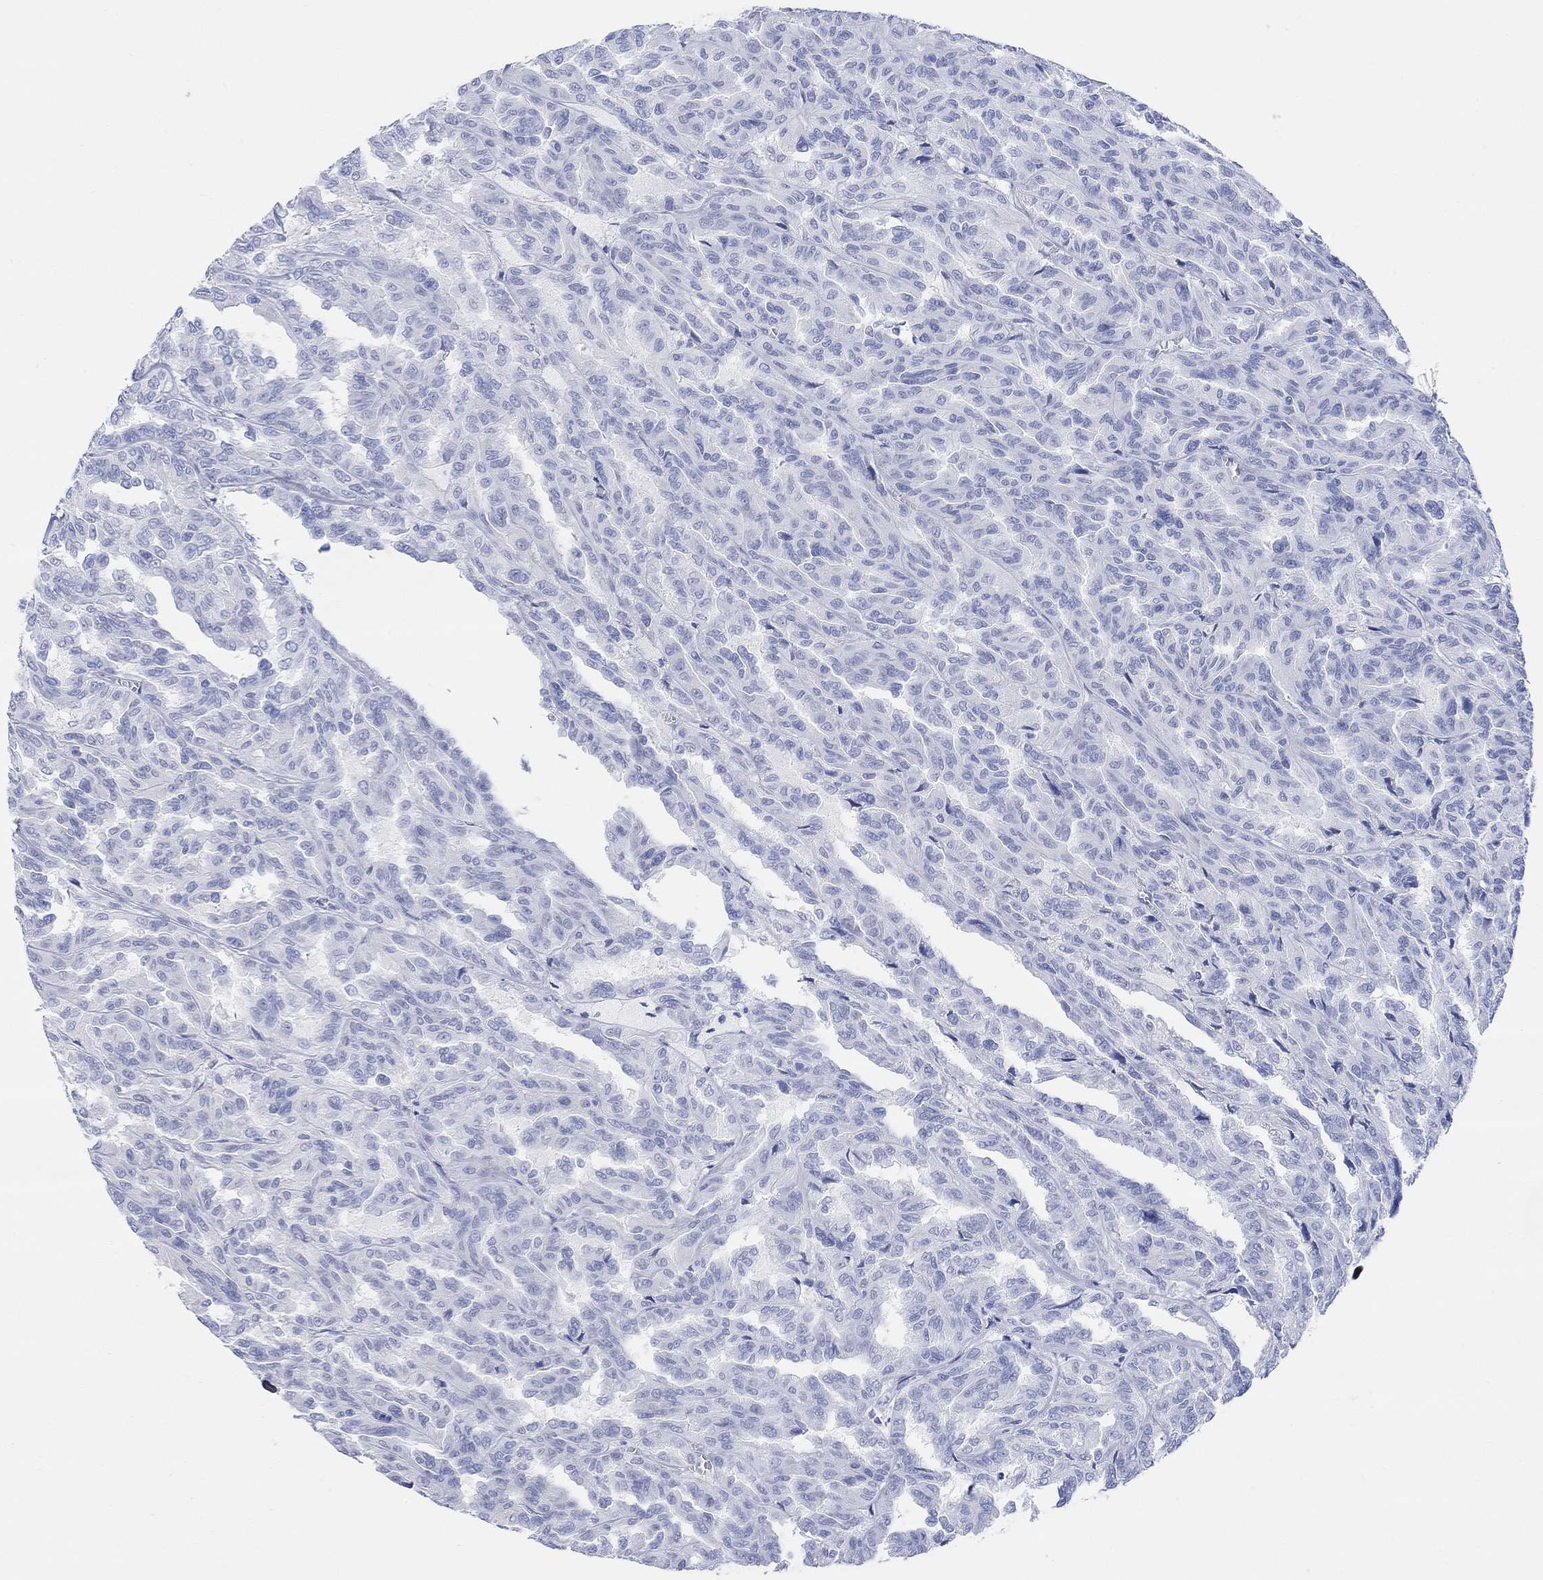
{"staining": {"intensity": "negative", "quantity": "none", "location": "none"}, "tissue": "renal cancer", "cell_type": "Tumor cells", "image_type": "cancer", "snomed": [{"axis": "morphology", "description": "Adenocarcinoma, NOS"}, {"axis": "topography", "description": "Kidney"}], "caption": "Immunohistochemistry (IHC) of human renal adenocarcinoma reveals no expression in tumor cells.", "gene": "GNG13", "patient": {"sex": "male", "age": 79}}